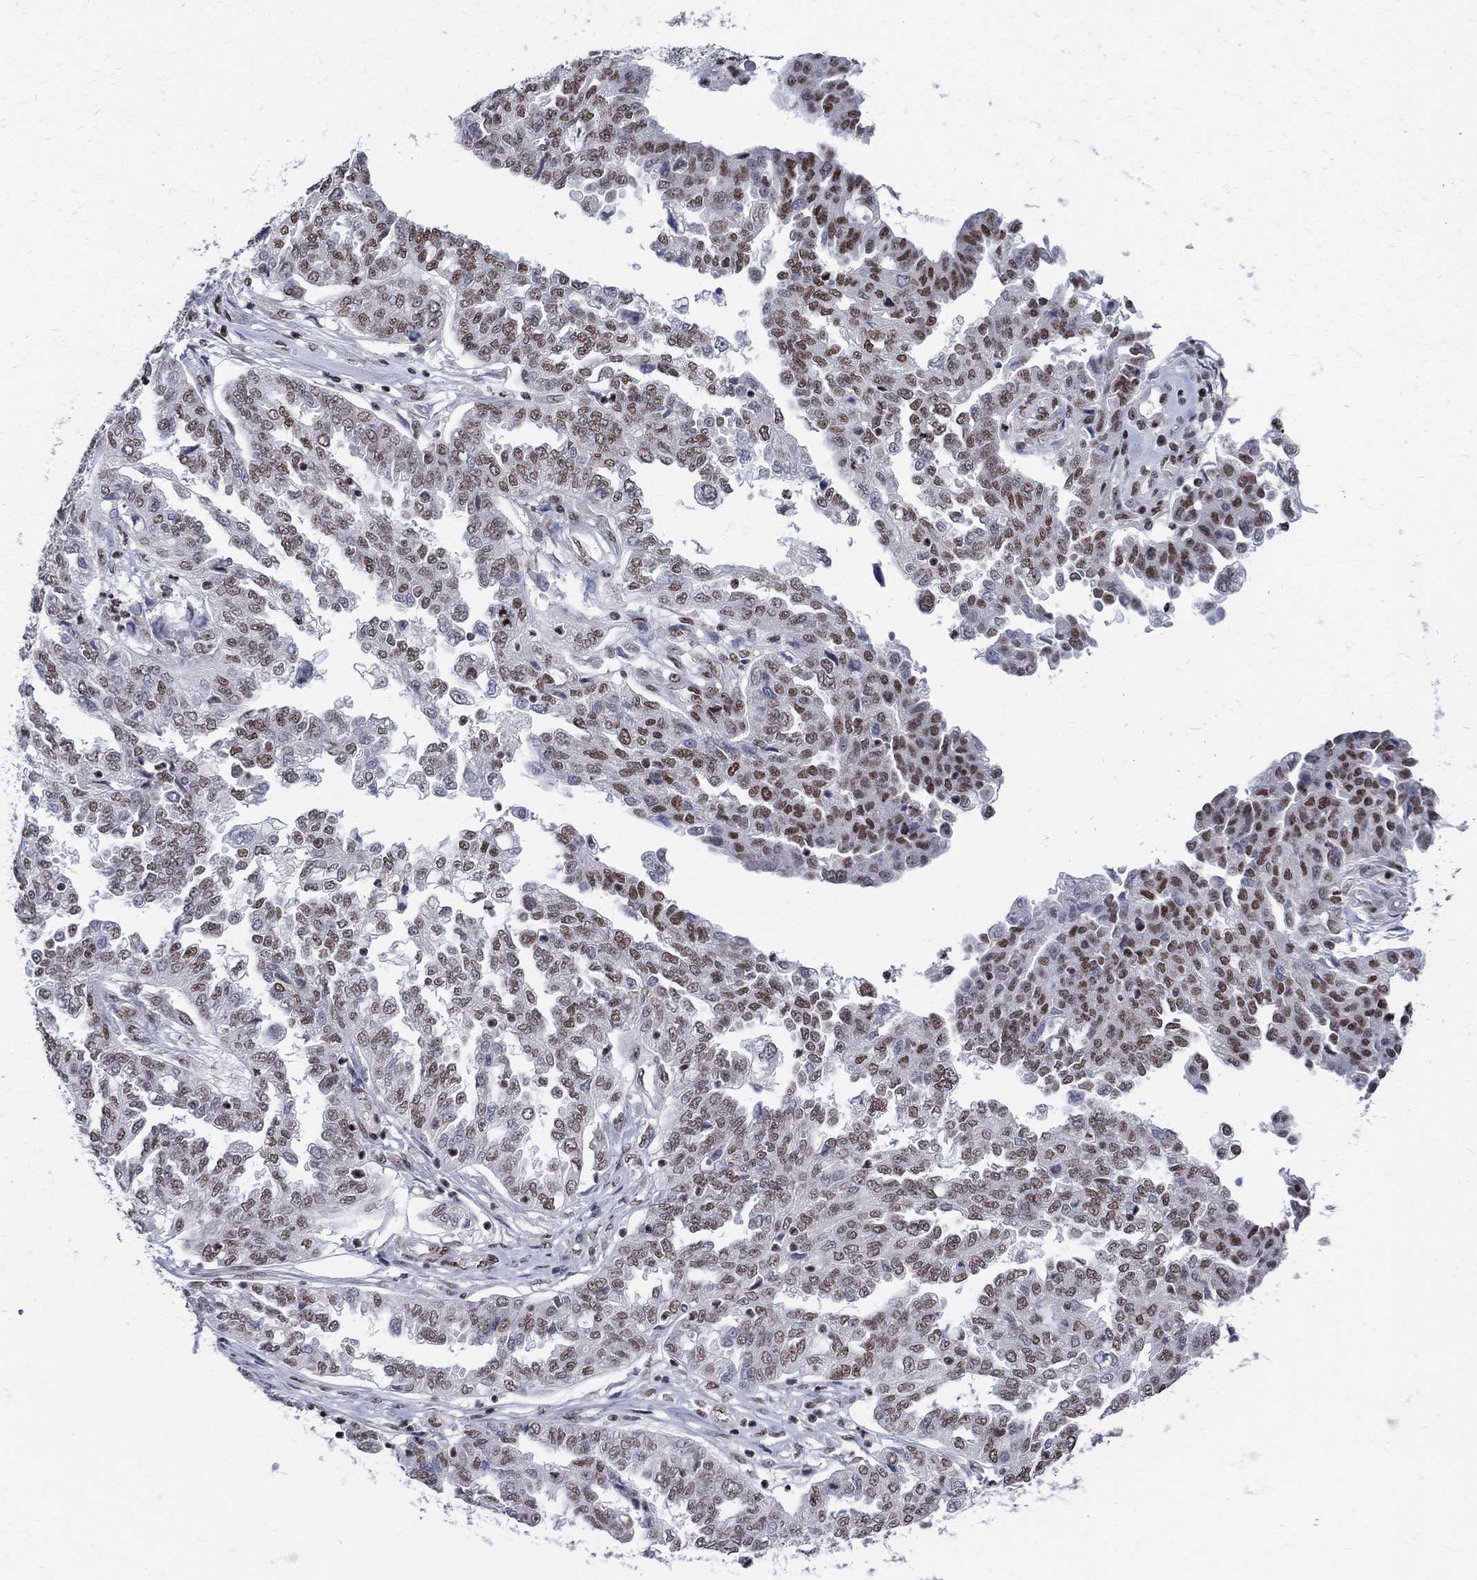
{"staining": {"intensity": "moderate", "quantity": "25%-75%", "location": "nuclear"}, "tissue": "ovarian cancer", "cell_type": "Tumor cells", "image_type": "cancer", "snomed": [{"axis": "morphology", "description": "Cystadenocarcinoma, serous, NOS"}, {"axis": "topography", "description": "Ovary"}], "caption": "Moderate nuclear staining for a protein is identified in approximately 25%-75% of tumor cells of serous cystadenocarcinoma (ovarian) using IHC.", "gene": "FBXO16", "patient": {"sex": "female", "age": 67}}